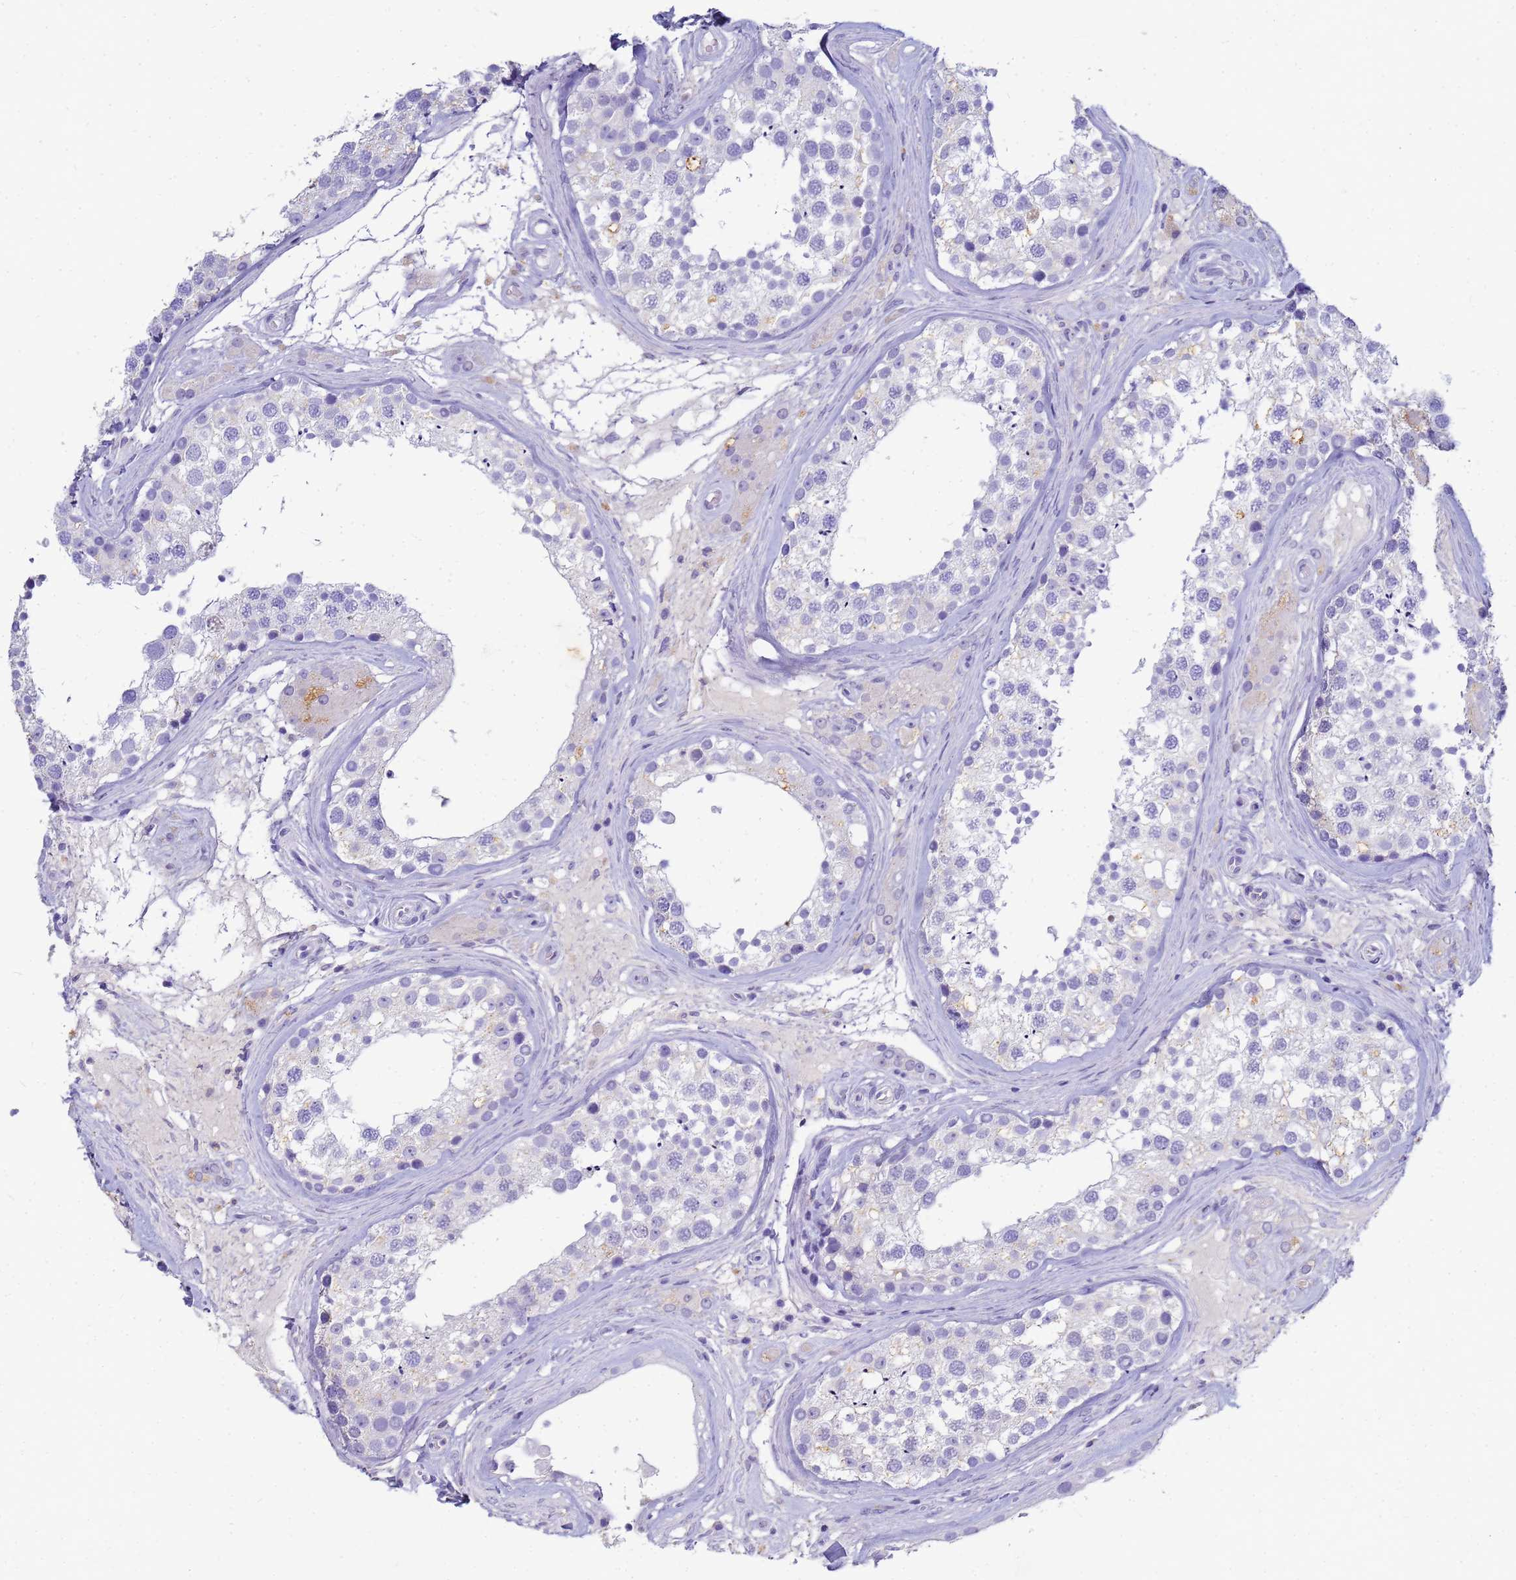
{"staining": {"intensity": "negative", "quantity": "none", "location": "none"}, "tissue": "testis", "cell_type": "Cells in seminiferous ducts", "image_type": "normal", "snomed": [{"axis": "morphology", "description": "Normal tissue, NOS"}, {"axis": "topography", "description": "Testis"}], "caption": "Immunohistochemical staining of normal testis demonstrates no significant positivity in cells in seminiferous ducts.", "gene": "B3GNT8", "patient": {"sex": "male", "age": 46}}